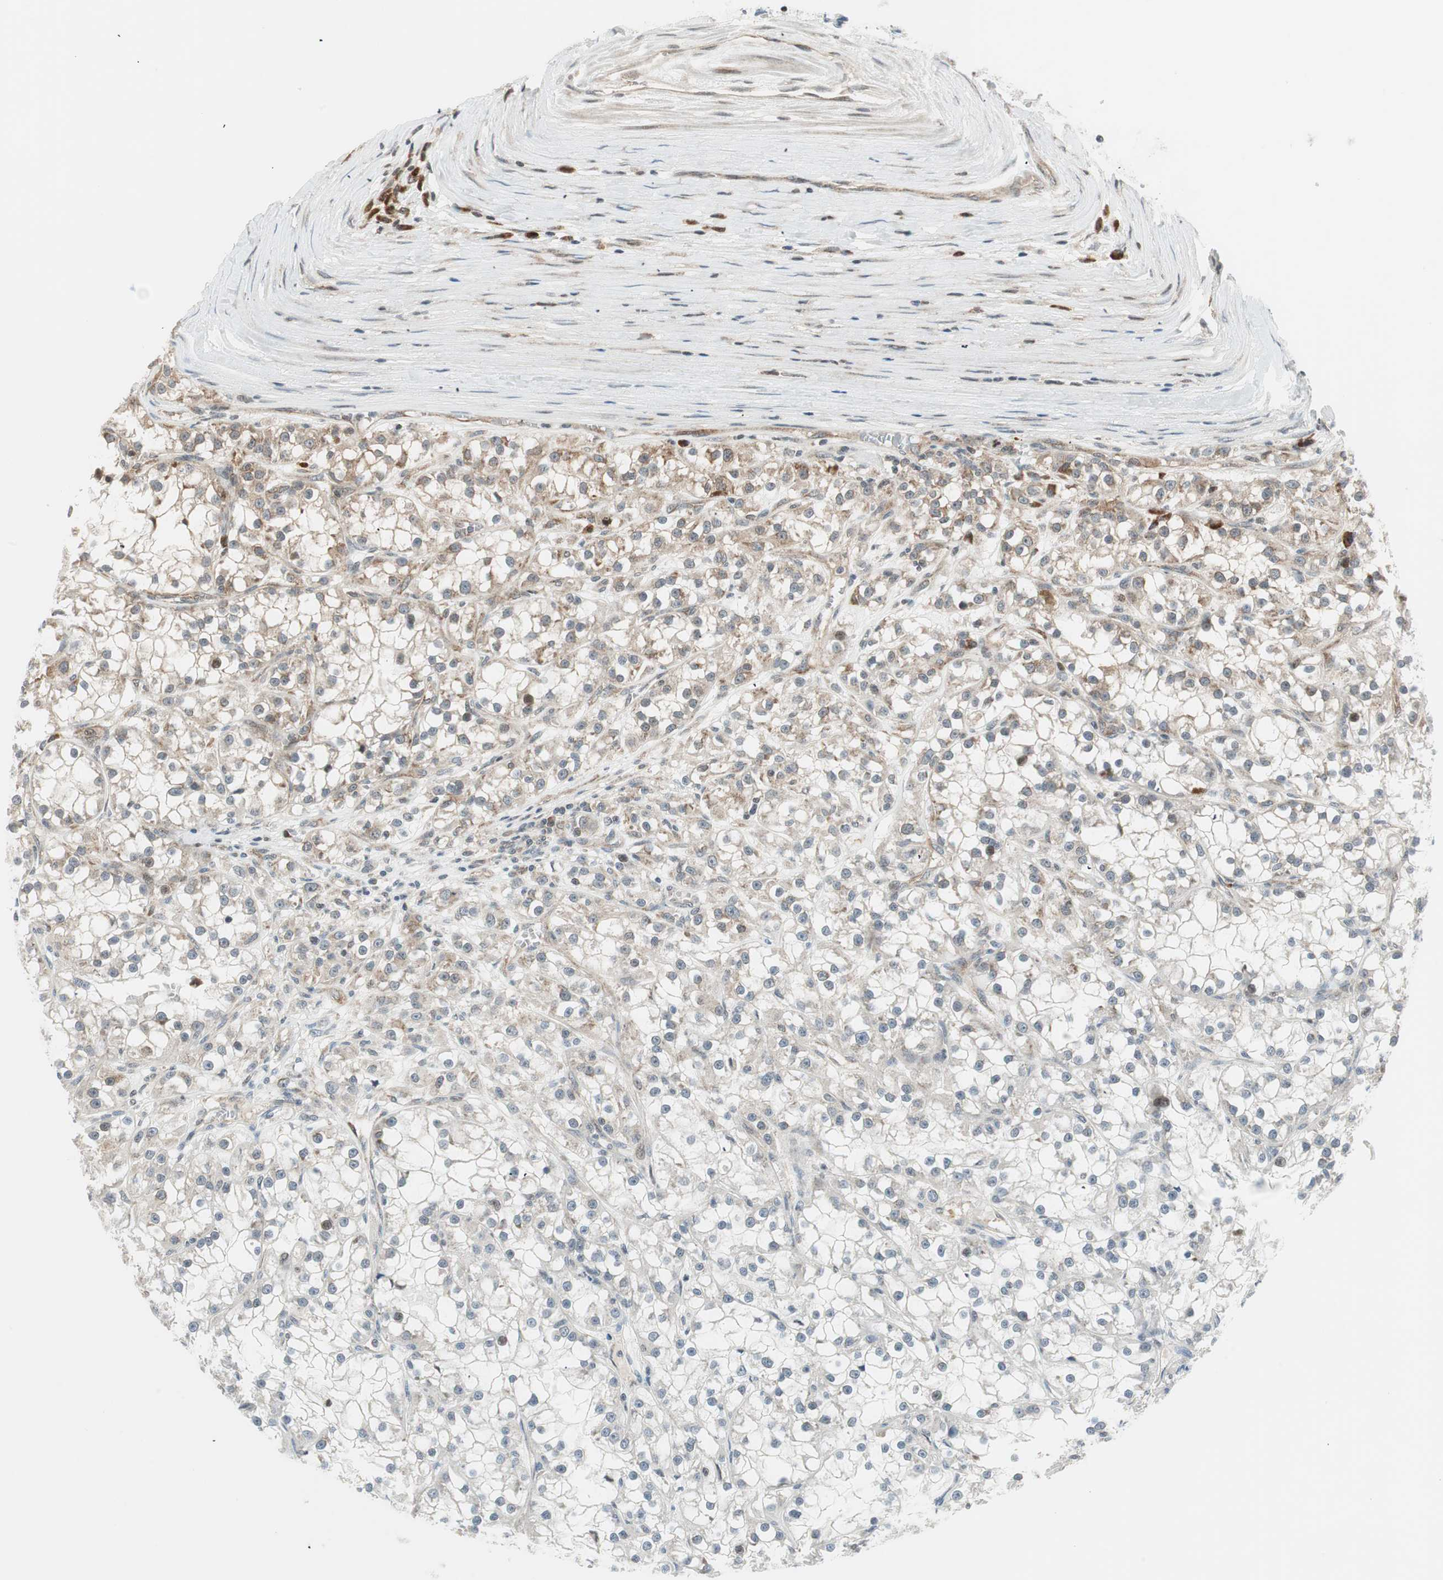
{"staining": {"intensity": "weak", "quantity": "25%-75%", "location": "cytoplasmic/membranous"}, "tissue": "renal cancer", "cell_type": "Tumor cells", "image_type": "cancer", "snomed": [{"axis": "morphology", "description": "Adenocarcinoma, NOS"}, {"axis": "topography", "description": "Kidney"}], "caption": "A brown stain labels weak cytoplasmic/membranous positivity of a protein in renal cancer tumor cells.", "gene": "TPT1", "patient": {"sex": "female", "age": 52}}